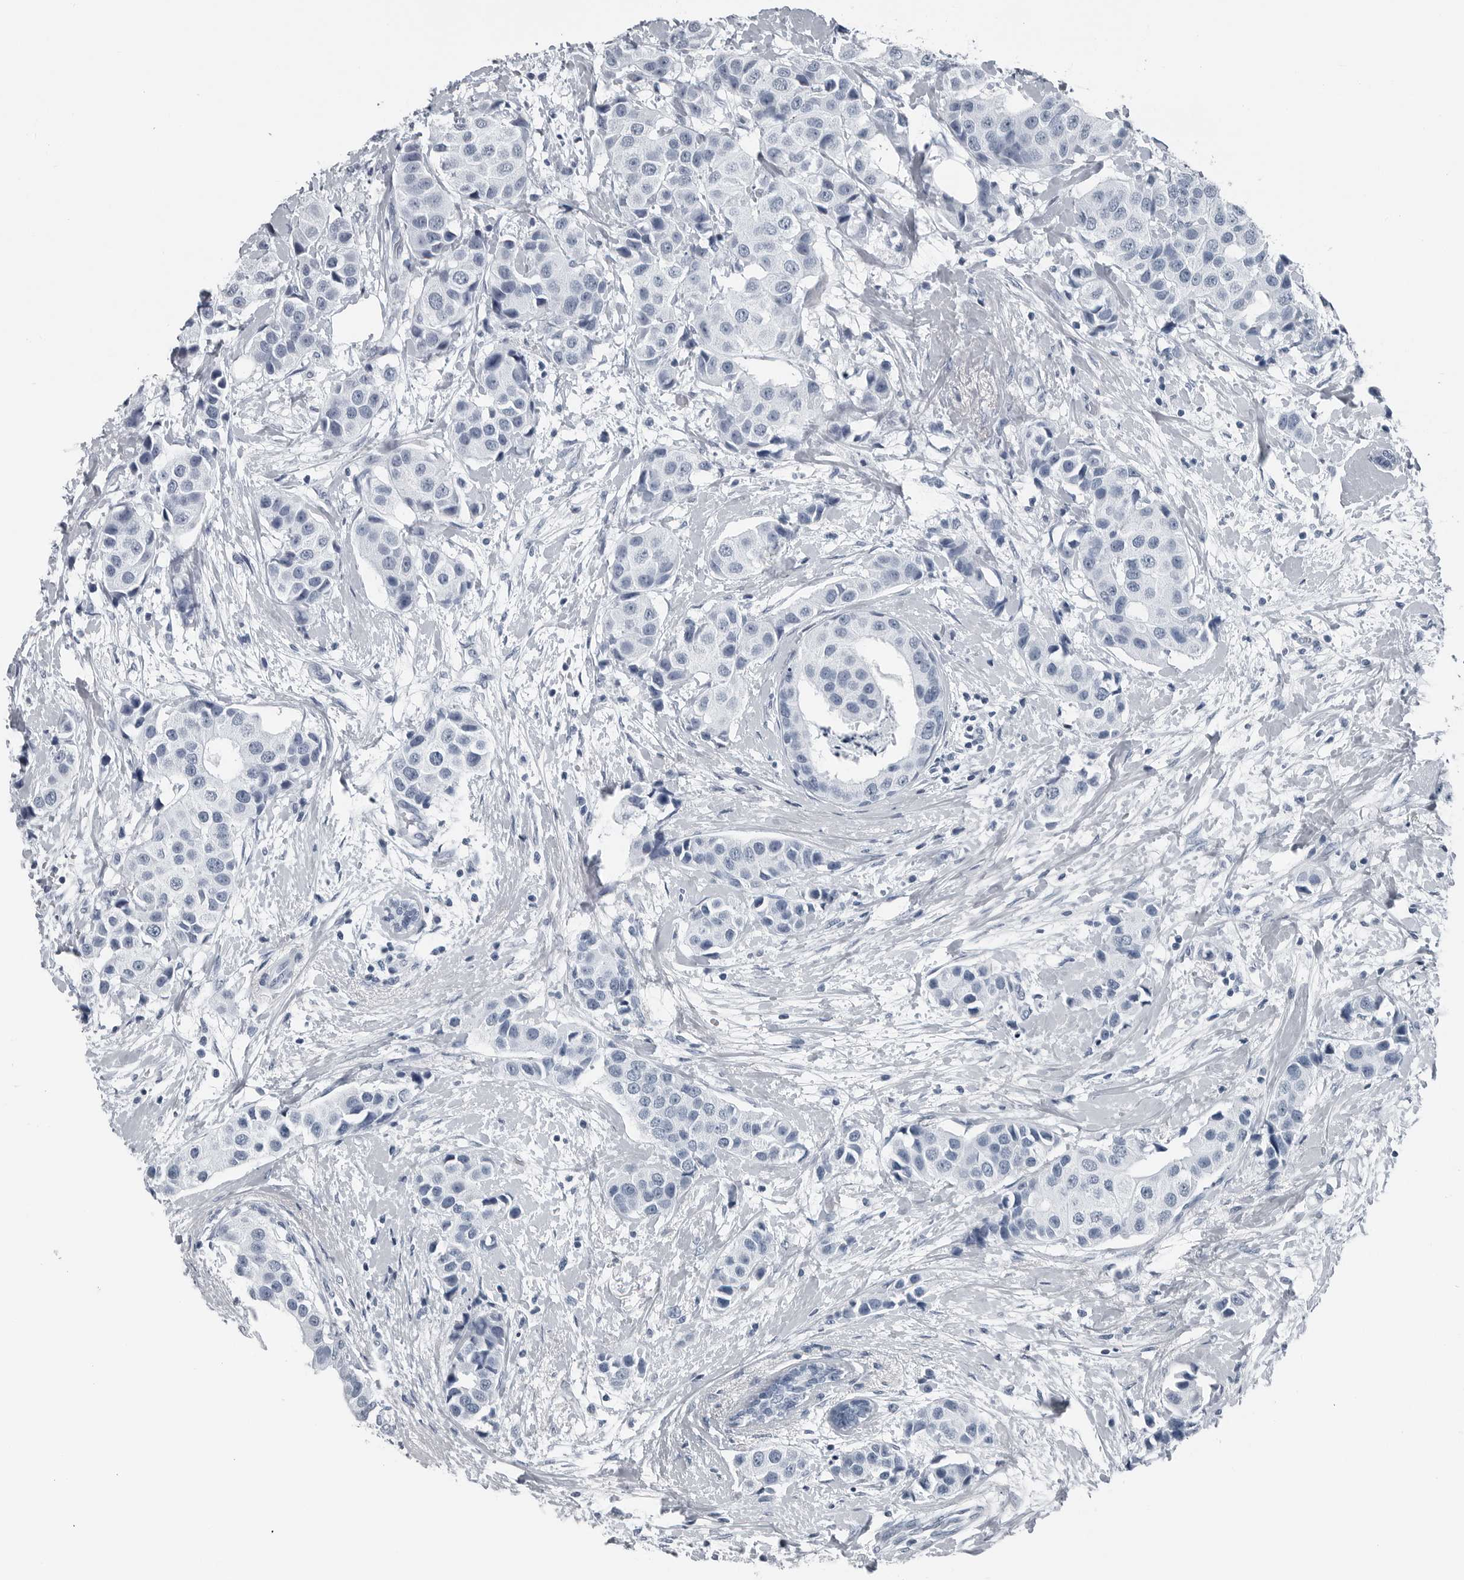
{"staining": {"intensity": "negative", "quantity": "none", "location": "none"}, "tissue": "breast cancer", "cell_type": "Tumor cells", "image_type": "cancer", "snomed": [{"axis": "morphology", "description": "Normal tissue, NOS"}, {"axis": "morphology", "description": "Duct carcinoma"}, {"axis": "topography", "description": "Breast"}], "caption": "A photomicrograph of human infiltrating ductal carcinoma (breast) is negative for staining in tumor cells.", "gene": "SPINK1", "patient": {"sex": "female", "age": 39}}